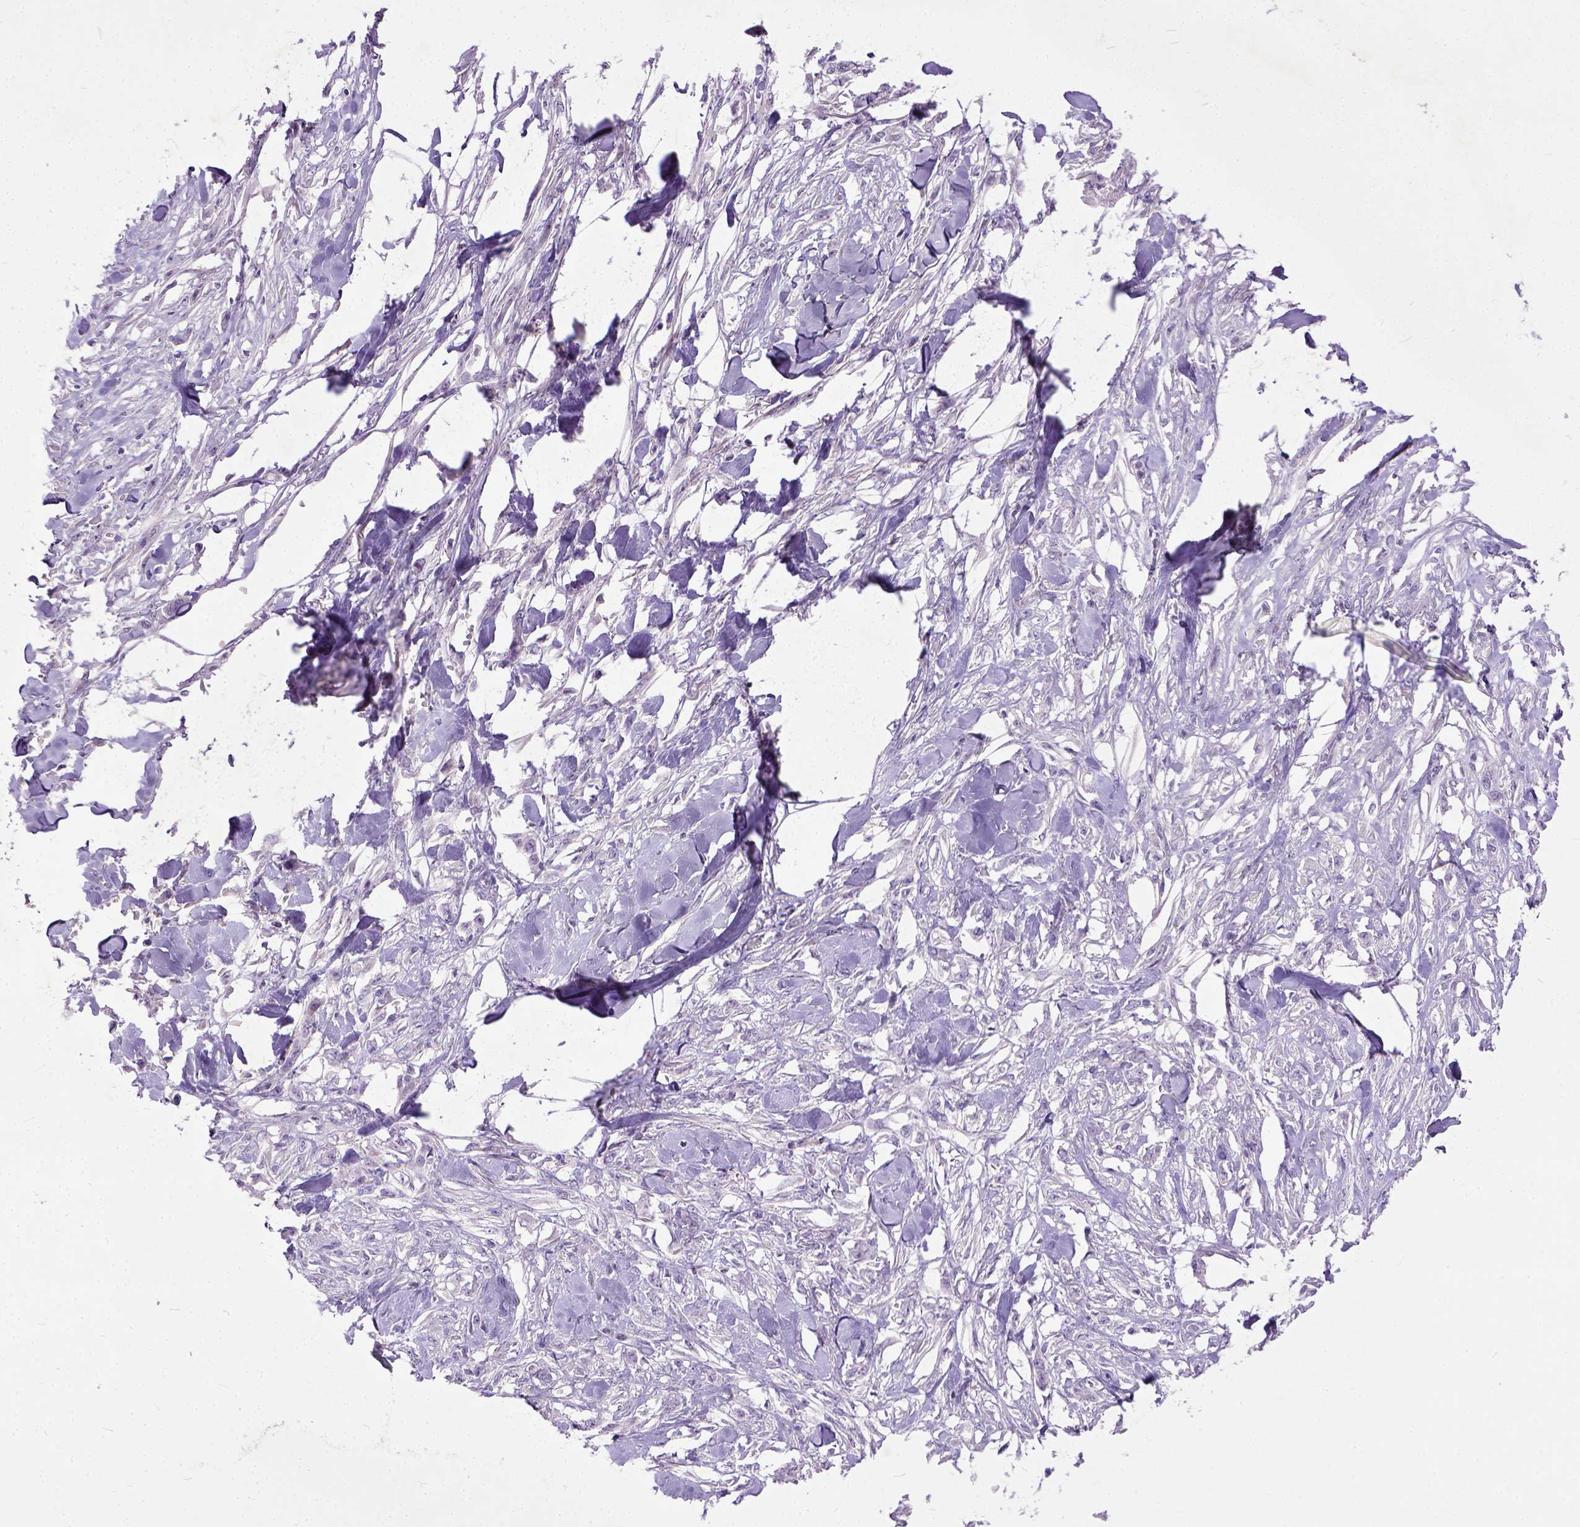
{"staining": {"intensity": "negative", "quantity": "none", "location": "none"}, "tissue": "skin cancer", "cell_type": "Tumor cells", "image_type": "cancer", "snomed": [{"axis": "morphology", "description": "Squamous cell carcinoma, NOS"}, {"axis": "topography", "description": "Skin"}], "caption": "Immunohistochemistry (IHC) histopathology image of human skin cancer (squamous cell carcinoma) stained for a protein (brown), which displays no positivity in tumor cells.", "gene": "ADGRF1", "patient": {"sex": "female", "age": 59}}